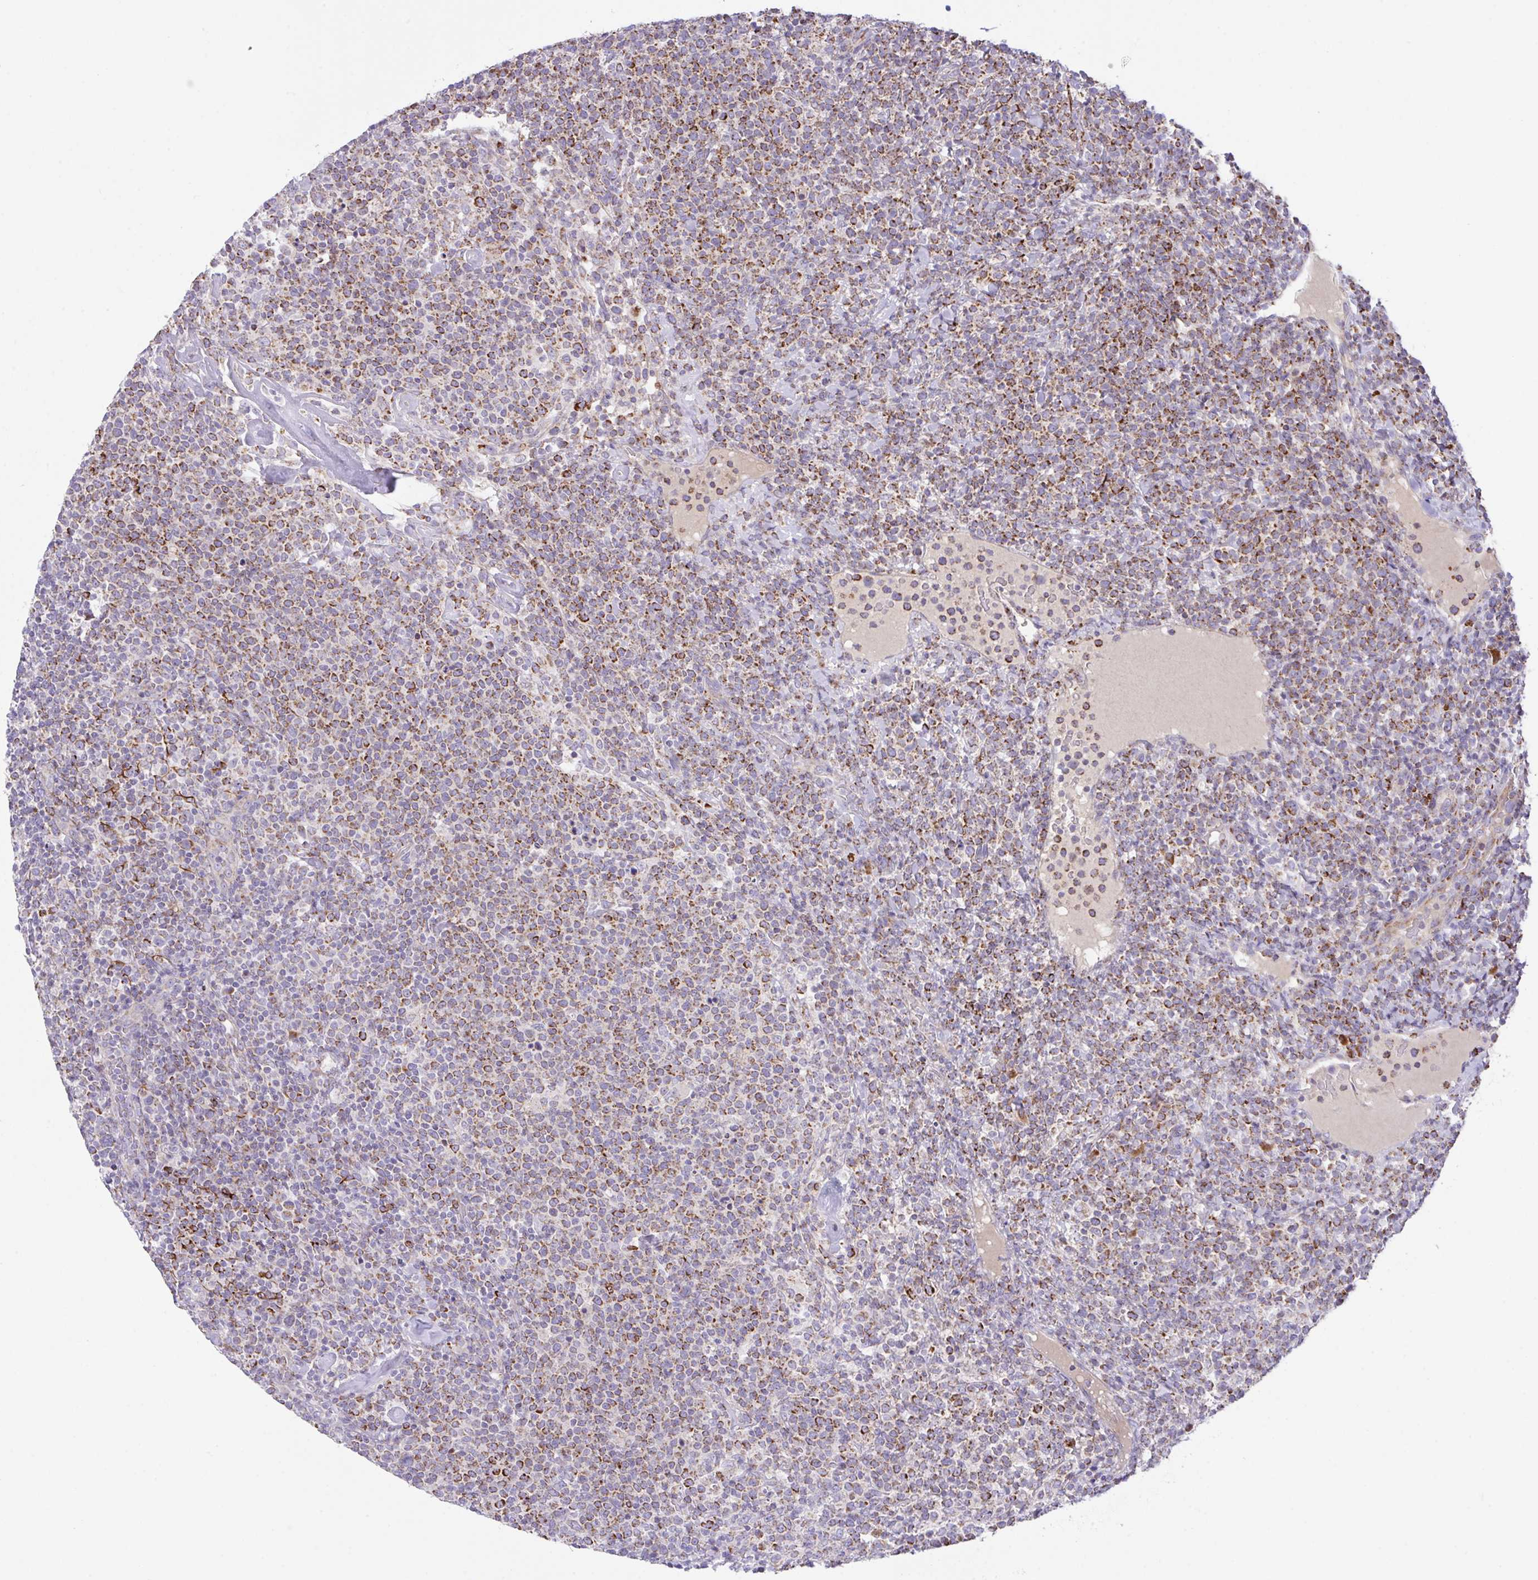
{"staining": {"intensity": "moderate", "quantity": ">75%", "location": "cytoplasmic/membranous"}, "tissue": "lymphoma", "cell_type": "Tumor cells", "image_type": "cancer", "snomed": [{"axis": "morphology", "description": "Malignant lymphoma, non-Hodgkin's type, High grade"}, {"axis": "topography", "description": "Lymph node"}], "caption": "The immunohistochemical stain labels moderate cytoplasmic/membranous positivity in tumor cells of malignant lymphoma, non-Hodgkin's type (high-grade) tissue.", "gene": "CHDH", "patient": {"sex": "male", "age": 61}}